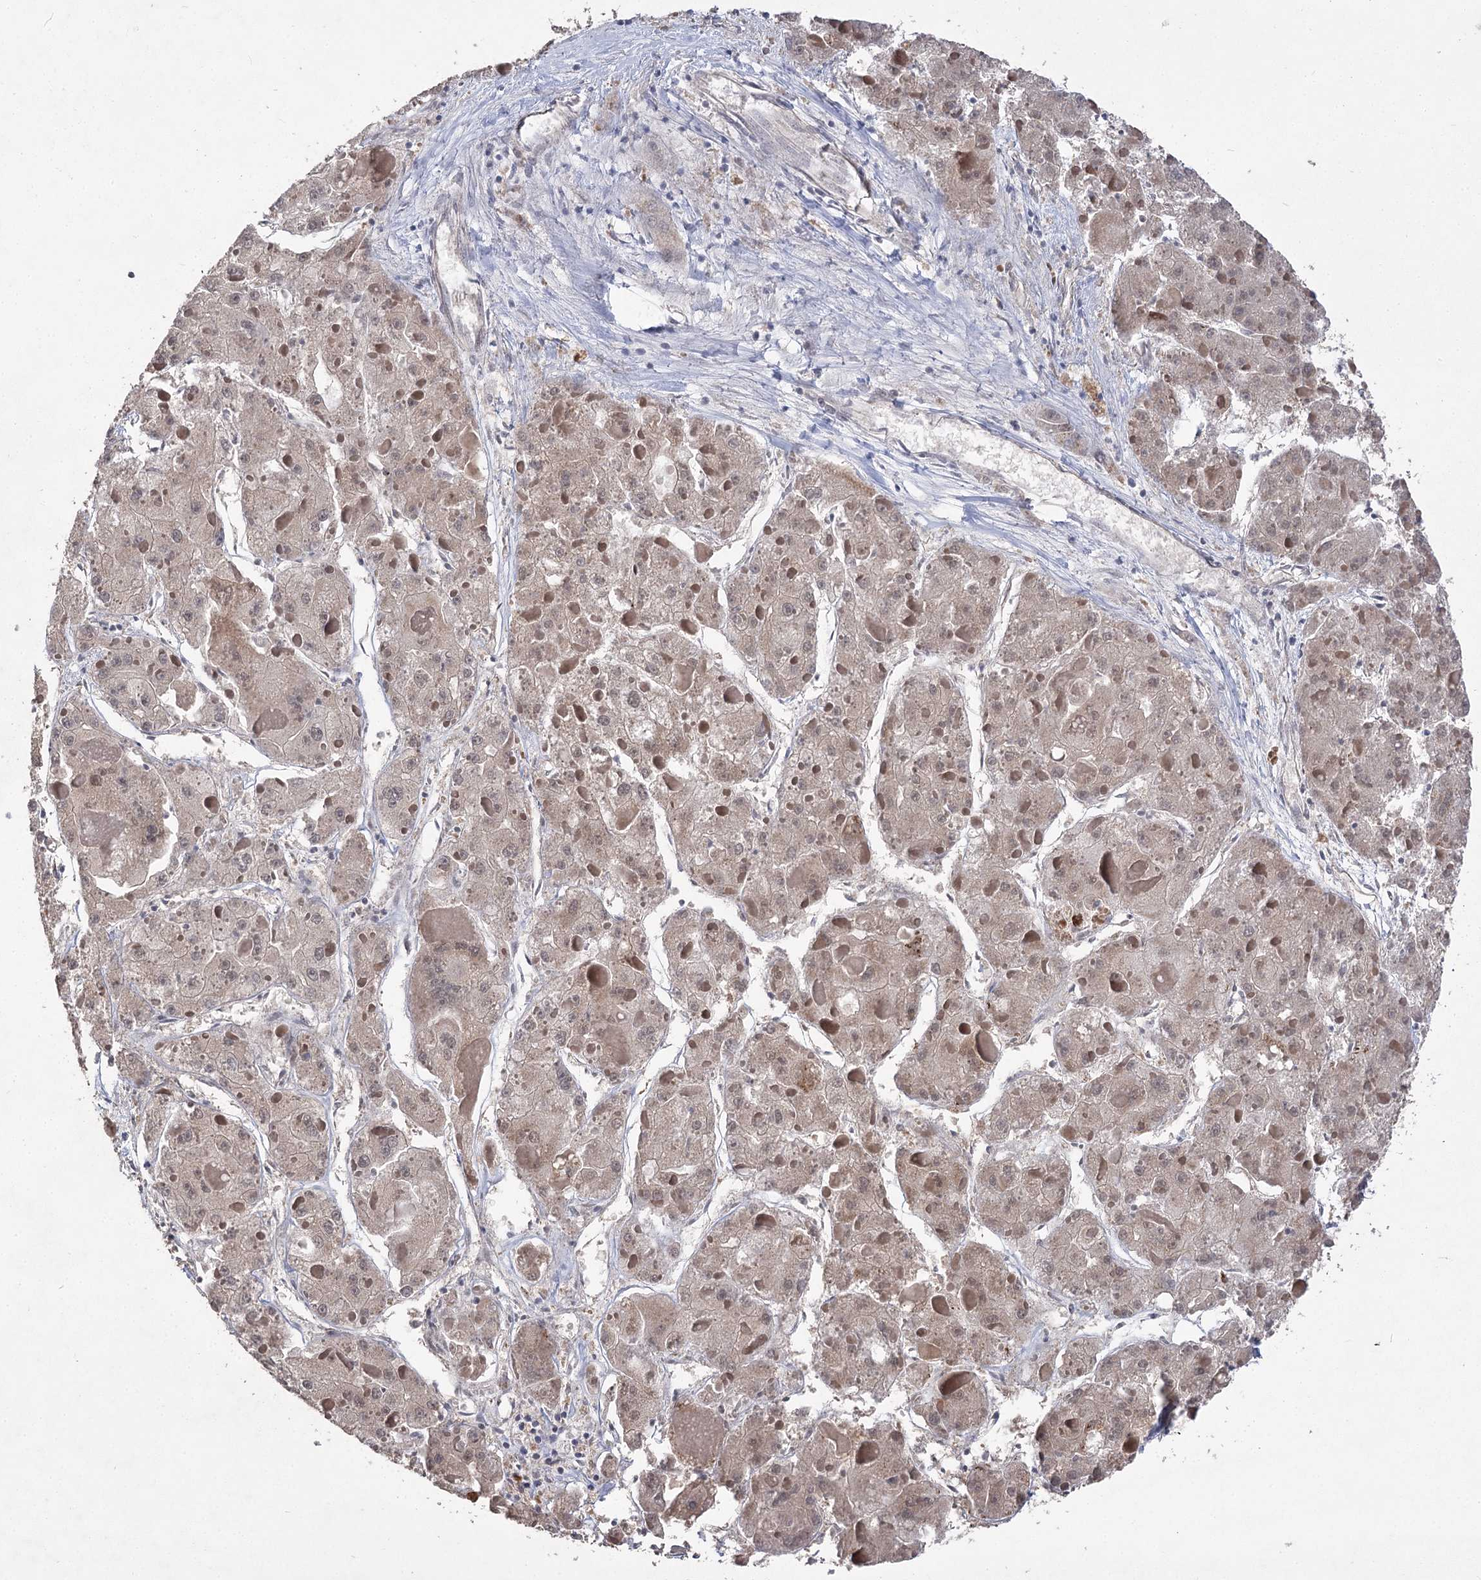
{"staining": {"intensity": "weak", "quantity": ">75%", "location": "cytoplasmic/membranous"}, "tissue": "liver cancer", "cell_type": "Tumor cells", "image_type": "cancer", "snomed": [{"axis": "morphology", "description": "Carcinoma, Hepatocellular, NOS"}, {"axis": "topography", "description": "Liver"}], "caption": "The micrograph demonstrates staining of liver hepatocellular carcinoma, revealing weak cytoplasmic/membranous protein staining (brown color) within tumor cells. (DAB = brown stain, brightfield microscopy at high magnification).", "gene": "PHYHIPL", "patient": {"sex": "female", "age": 73}}